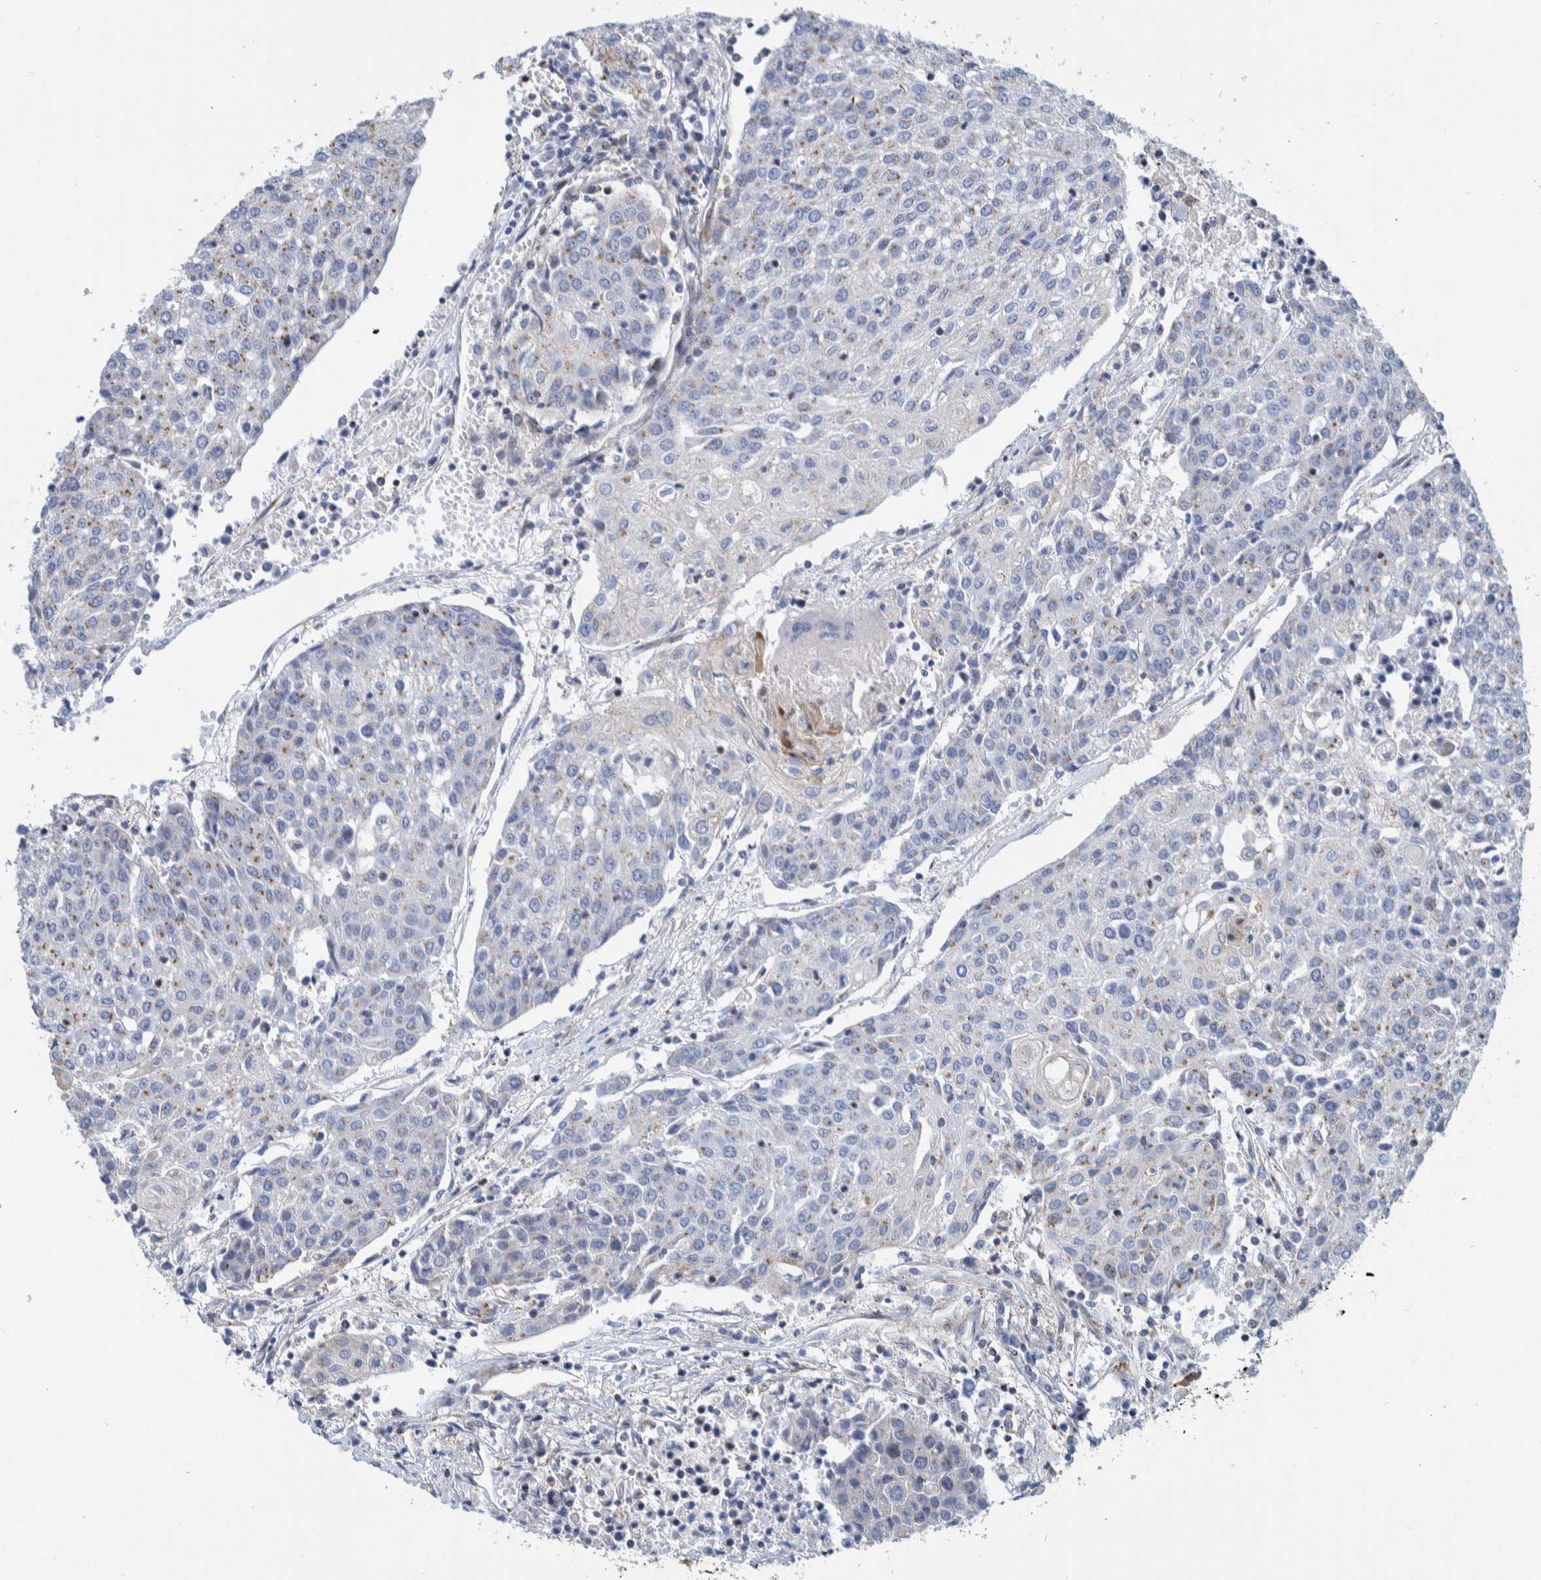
{"staining": {"intensity": "negative", "quantity": "none", "location": "none"}, "tissue": "urothelial cancer", "cell_type": "Tumor cells", "image_type": "cancer", "snomed": [{"axis": "morphology", "description": "Urothelial carcinoma, High grade"}, {"axis": "topography", "description": "Urinary bladder"}], "caption": "There is no significant staining in tumor cells of high-grade urothelial carcinoma. (DAB (3,3'-diaminobenzidine) immunohistochemistry (IHC) visualized using brightfield microscopy, high magnification).", "gene": "CCDC57", "patient": {"sex": "female", "age": 85}}